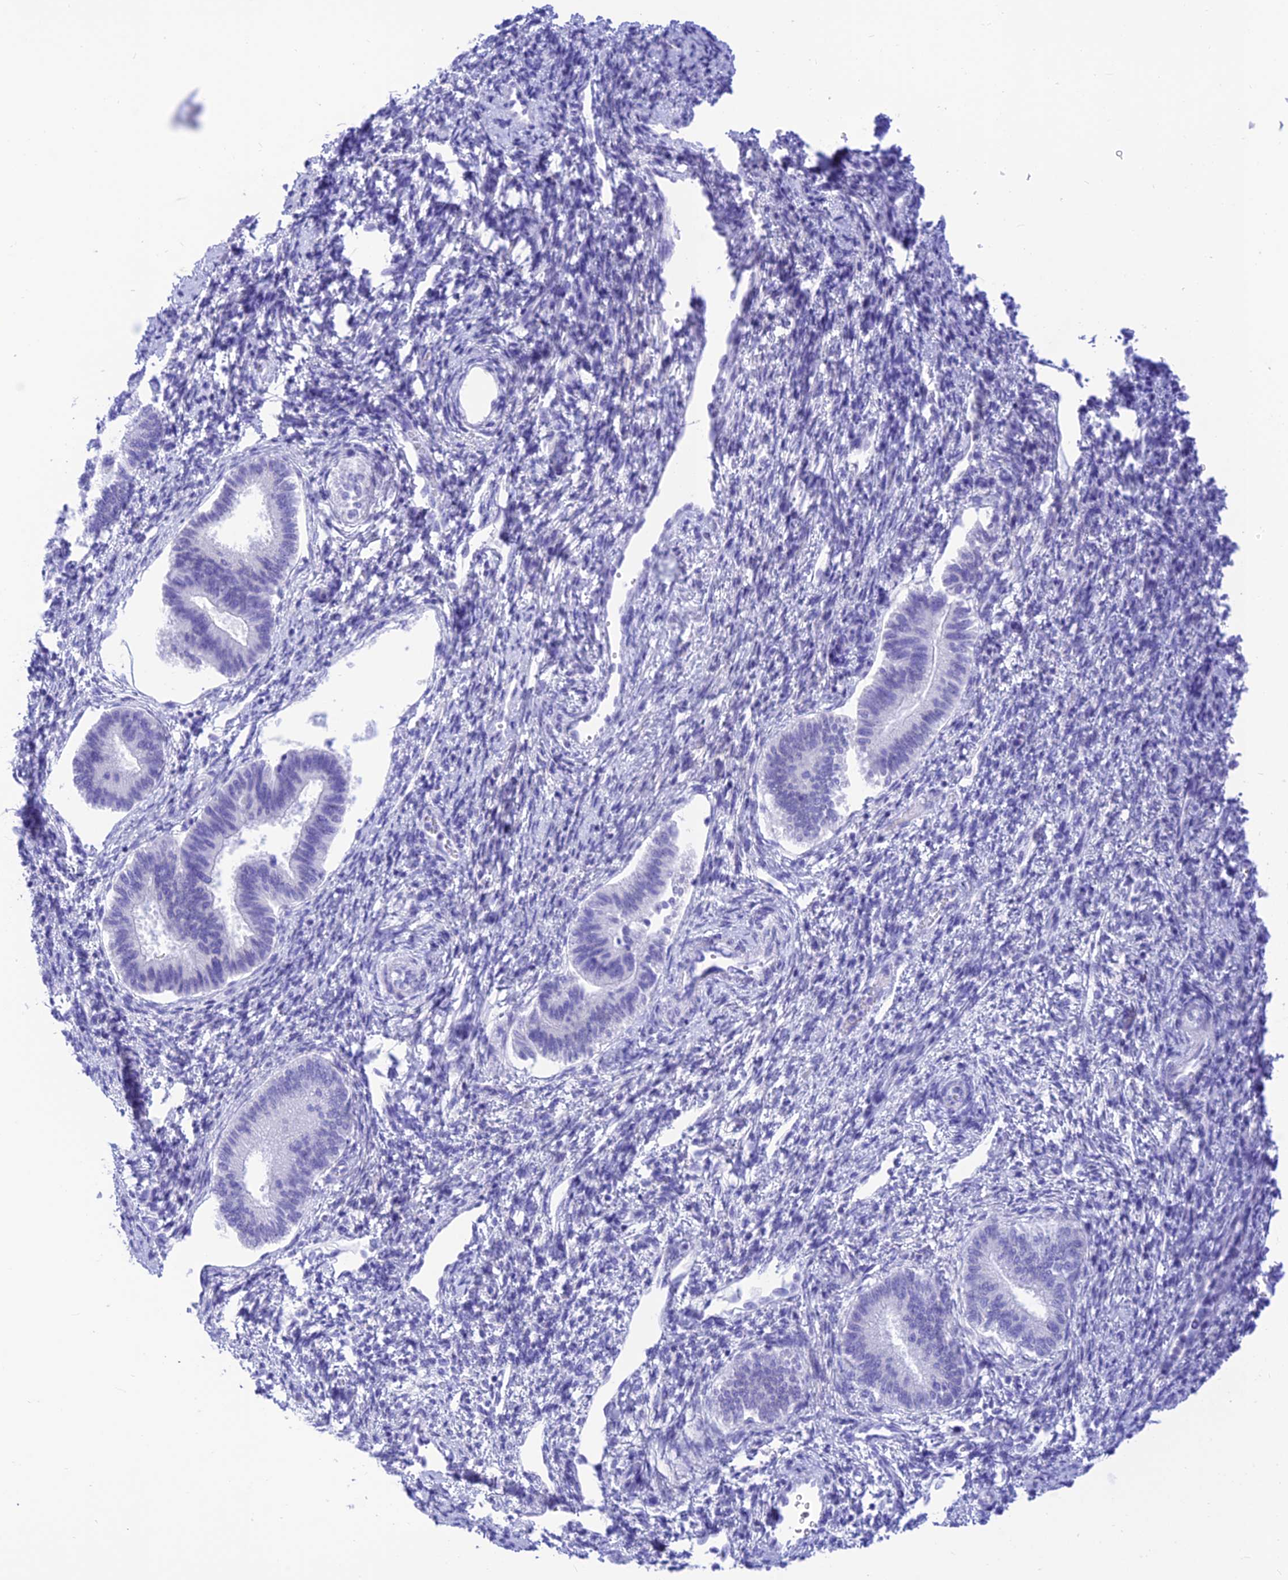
{"staining": {"intensity": "negative", "quantity": "none", "location": "none"}, "tissue": "endometrium", "cell_type": "Cells in endometrial stroma", "image_type": "normal", "snomed": [{"axis": "morphology", "description": "Normal tissue, NOS"}, {"axis": "topography", "description": "Endometrium"}], "caption": "High power microscopy micrograph of an IHC photomicrograph of normal endometrium, revealing no significant expression in cells in endometrial stroma. (Stains: DAB IHC with hematoxylin counter stain, Microscopy: brightfield microscopy at high magnification).", "gene": "PRNP", "patient": {"sex": "female", "age": 25}}